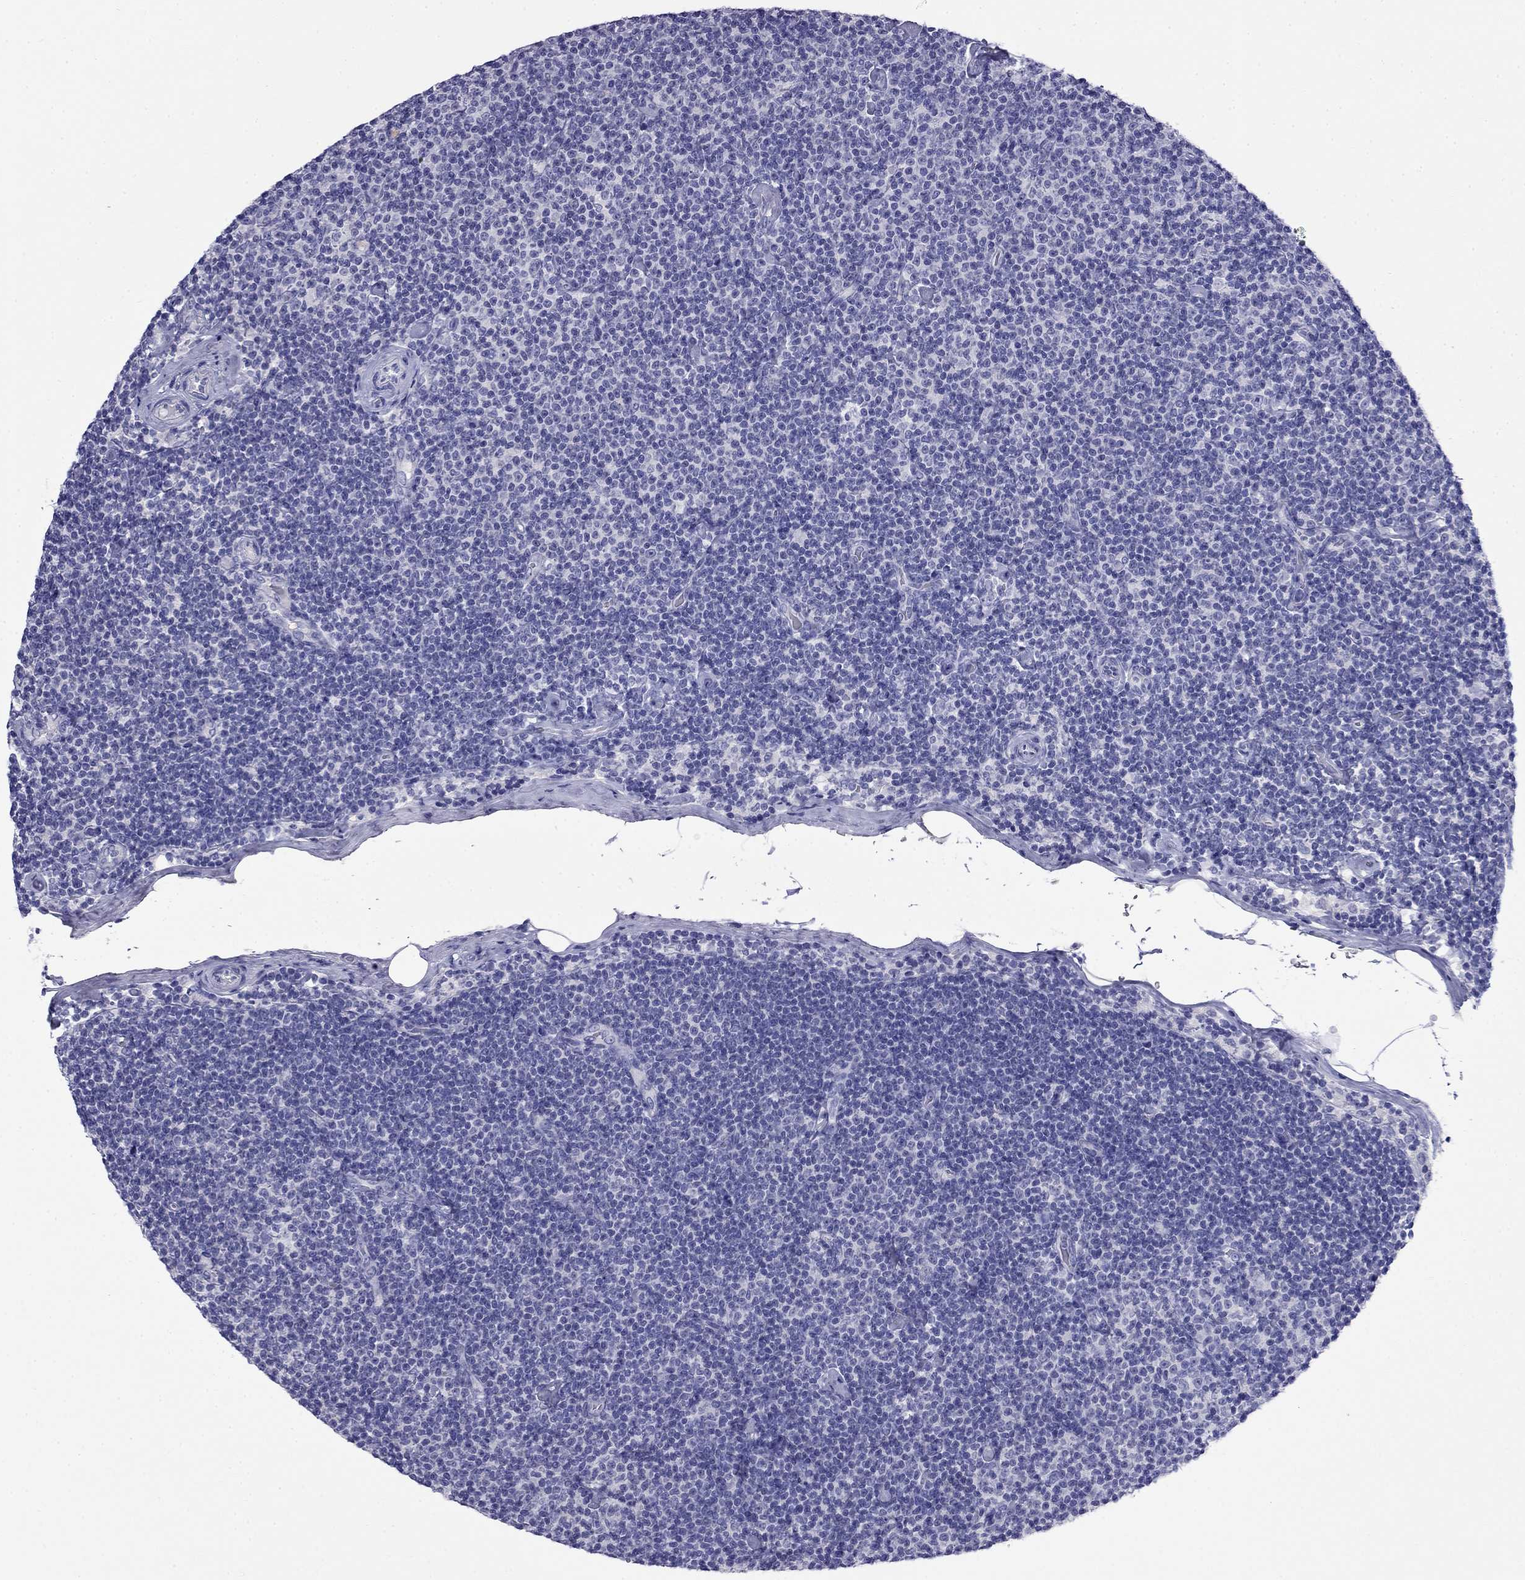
{"staining": {"intensity": "negative", "quantity": "none", "location": "none"}, "tissue": "lymphoma", "cell_type": "Tumor cells", "image_type": "cancer", "snomed": [{"axis": "morphology", "description": "Malignant lymphoma, non-Hodgkin's type, Low grade"}, {"axis": "topography", "description": "Lymph node"}], "caption": "Tumor cells show no significant expression in malignant lymphoma, non-Hodgkin's type (low-grade). The staining was performed using DAB to visualize the protein expression in brown, while the nuclei were stained in blue with hematoxylin (Magnification: 20x).", "gene": "MYO15A", "patient": {"sex": "male", "age": 81}}